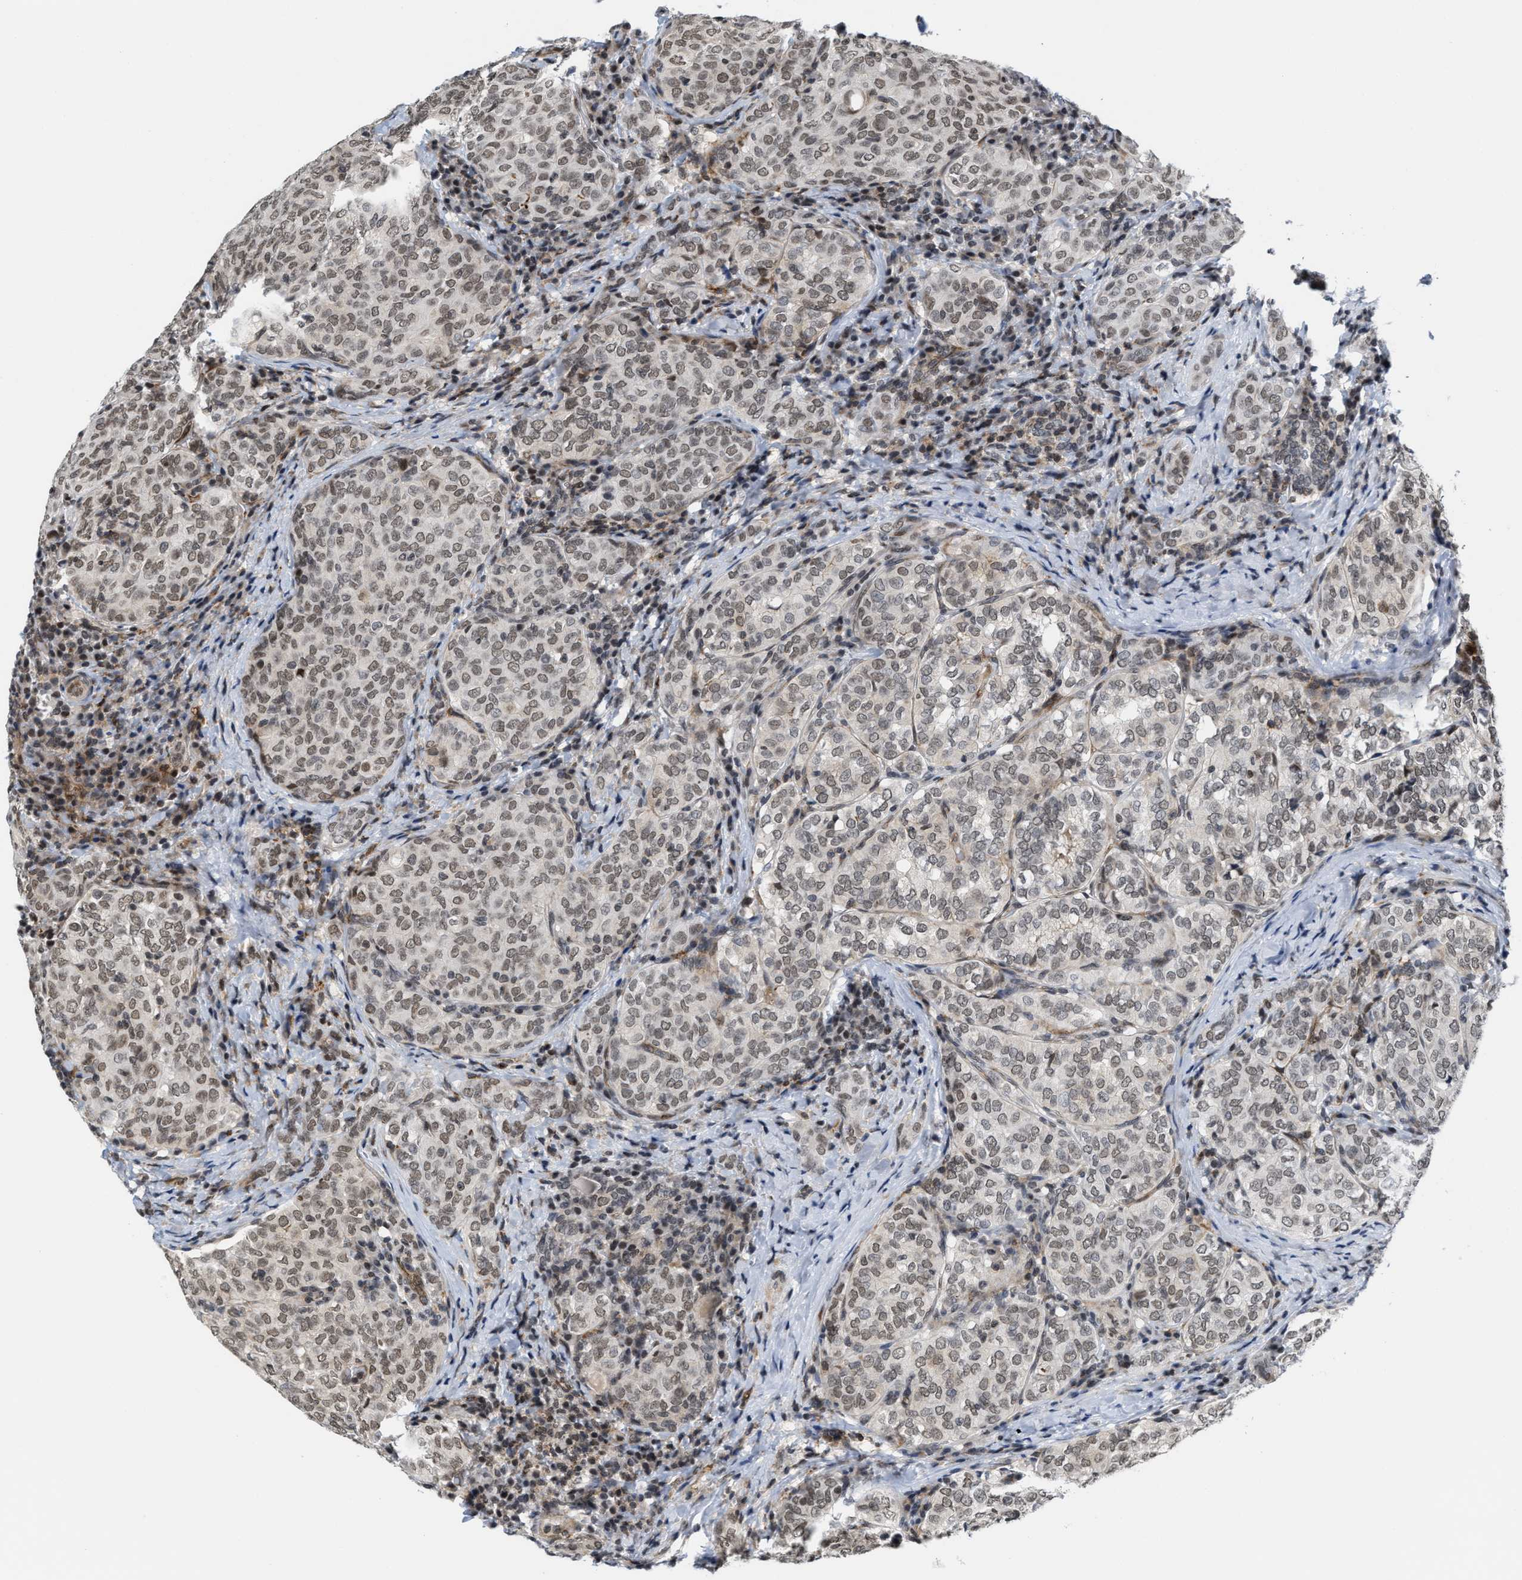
{"staining": {"intensity": "weak", "quantity": ">75%", "location": "nuclear"}, "tissue": "thyroid cancer", "cell_type": "Tumor cells", "image_type": "cancer", "snomed": [{"axis": "morphology", "description": "Normal tissue, NOS"}, {"axis": "morphology", "description": "Papillary adenocarcinoma, NOS"}, {"axis": "topography", "description": "Thyroid gland"}], "caption": "Immunohistochemistry (IHC) (DAB) staining of thyroid papillary adenocarcinoma demonstrates weak nuclear protein expression in about >75% of tumor cells.", "gene": "ANKRD6", "patient": {"sex": "female", "age": 30}}